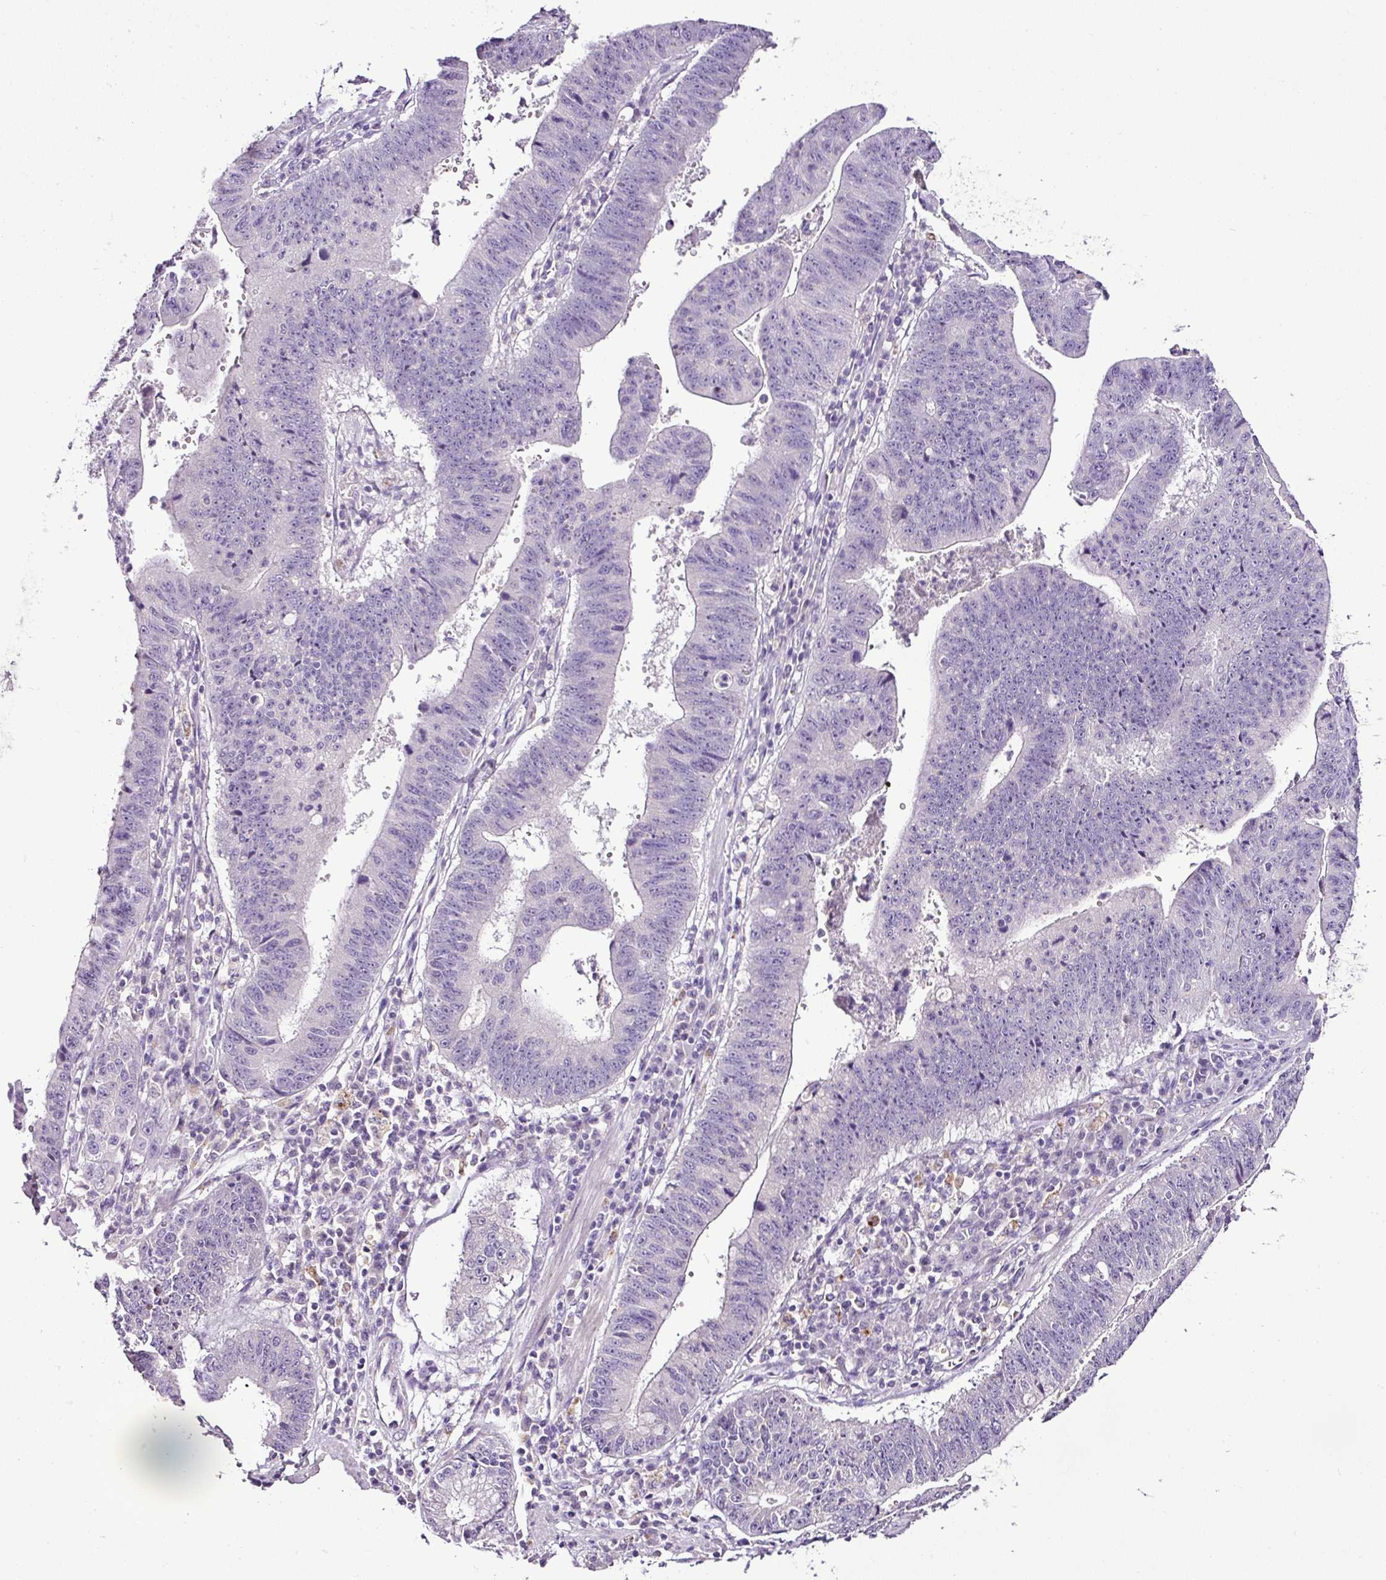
{"staining": {"intensity": "negative", "quantity": "none", "location": "none"}, "tissue": "stomach cancer", "cell_type": "Tumor cells", "image_type": "cancer", "snomed": [{"axis": "morphology", "description": "Adenocarcinoma, NOS"}, {"axis": "topography", "description": "Stomach"}], "caption": "Histopathology image shows no significant protein staining in tumor cells of adenocarcinoma (stomach). (DAB (3,3'-diaminobenzidine) IHC visualized using brightfield microscopy, high magnification).", "gene": "ESR1", "patient": {"sex": "male", "age": 59}}